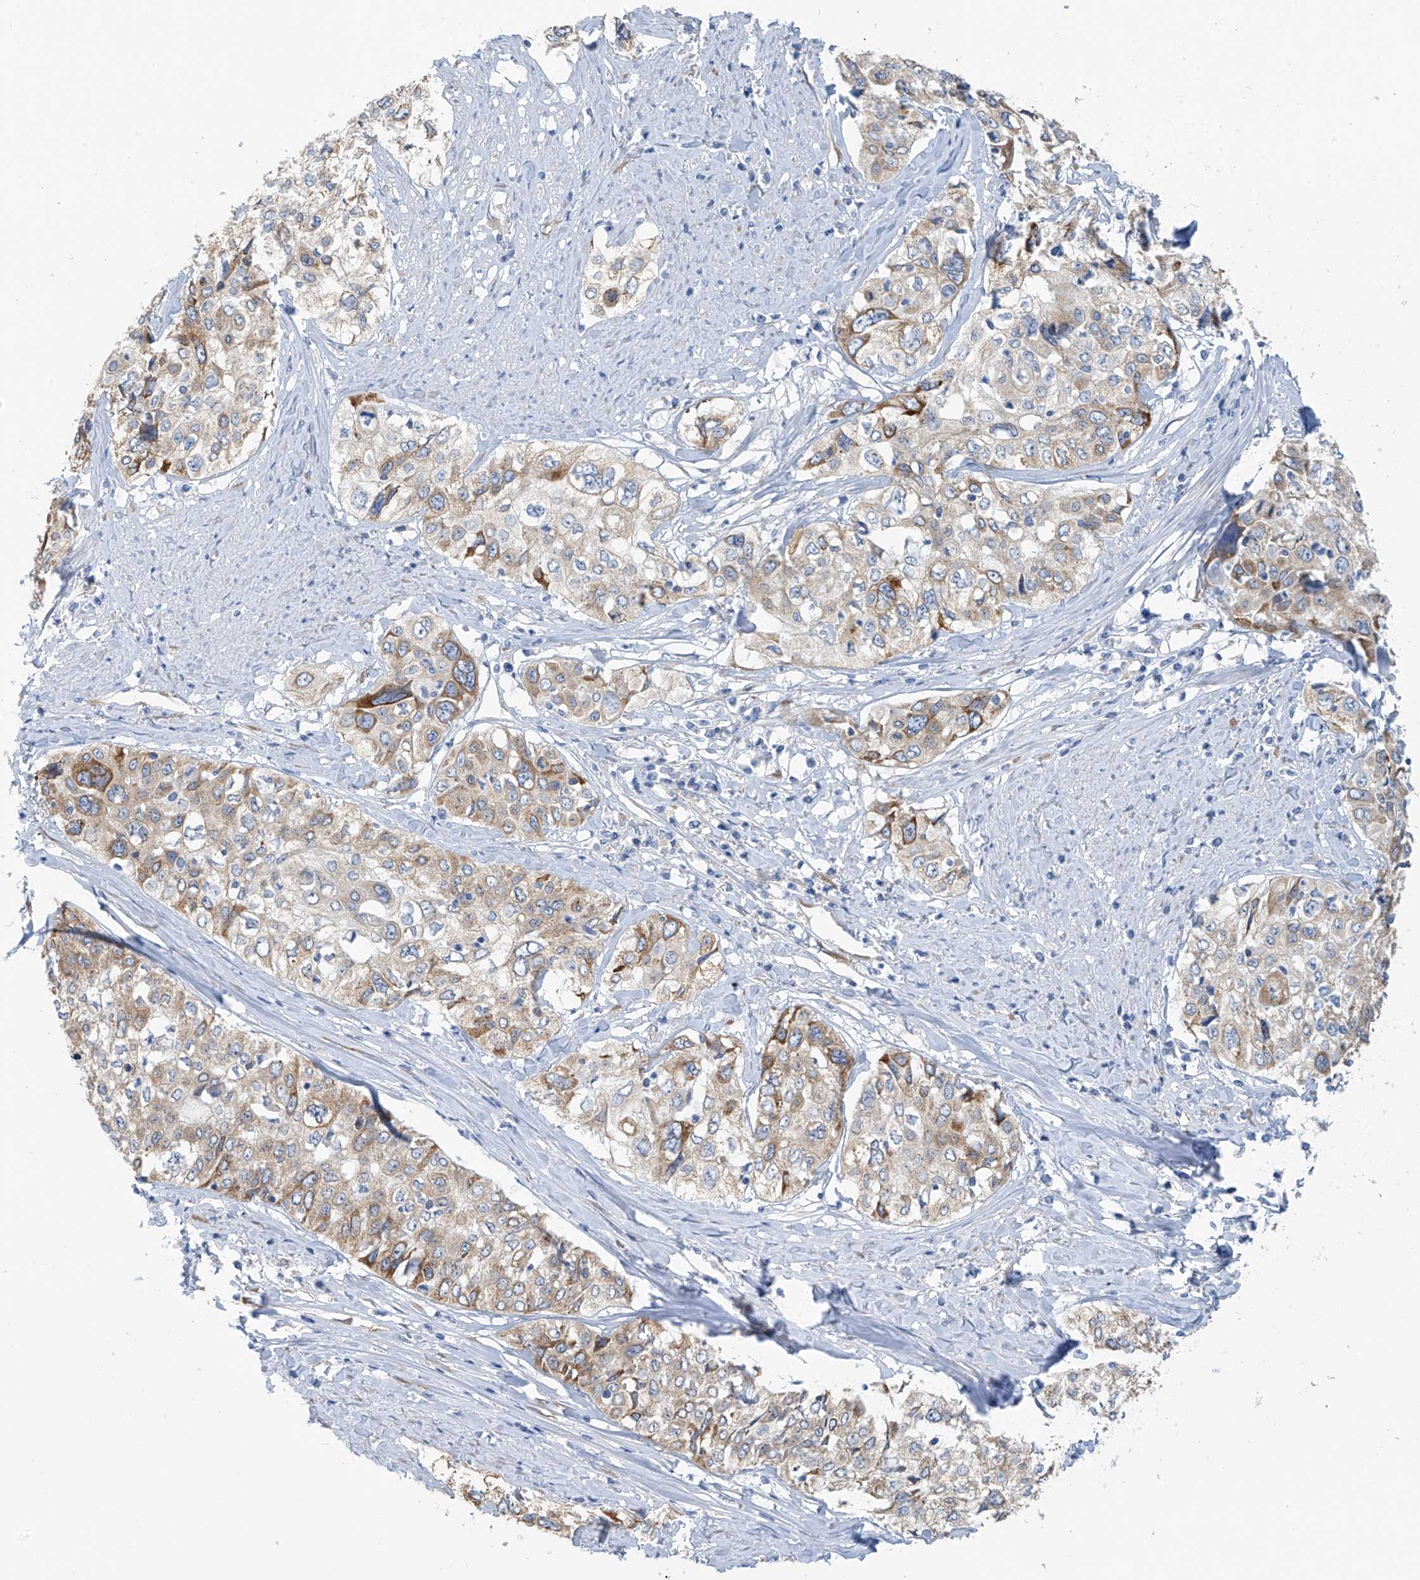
{"staining": {"intensity": "moderate", "quantity": "25%-75%", "location": "cytoplasmic/membranous"}, "tissue": "cervical cancer", "cell_type": "Tumor cells", "image_type": "cancer", "snomed": [{"axis": "morphology", "description": "Squamous cell carcinoma, NOS"}, {"axis": "topography", "description": "Cervix"}], "caption": "The photomicrograph shows staining of cervical cancer (squamous cell carcinoma), revealing moderate cytoplasmic/membranous protein positivity (brown color) within tumor cells.", "gene": "RCN2", "patient": {"sex": "female", "age": 31}}